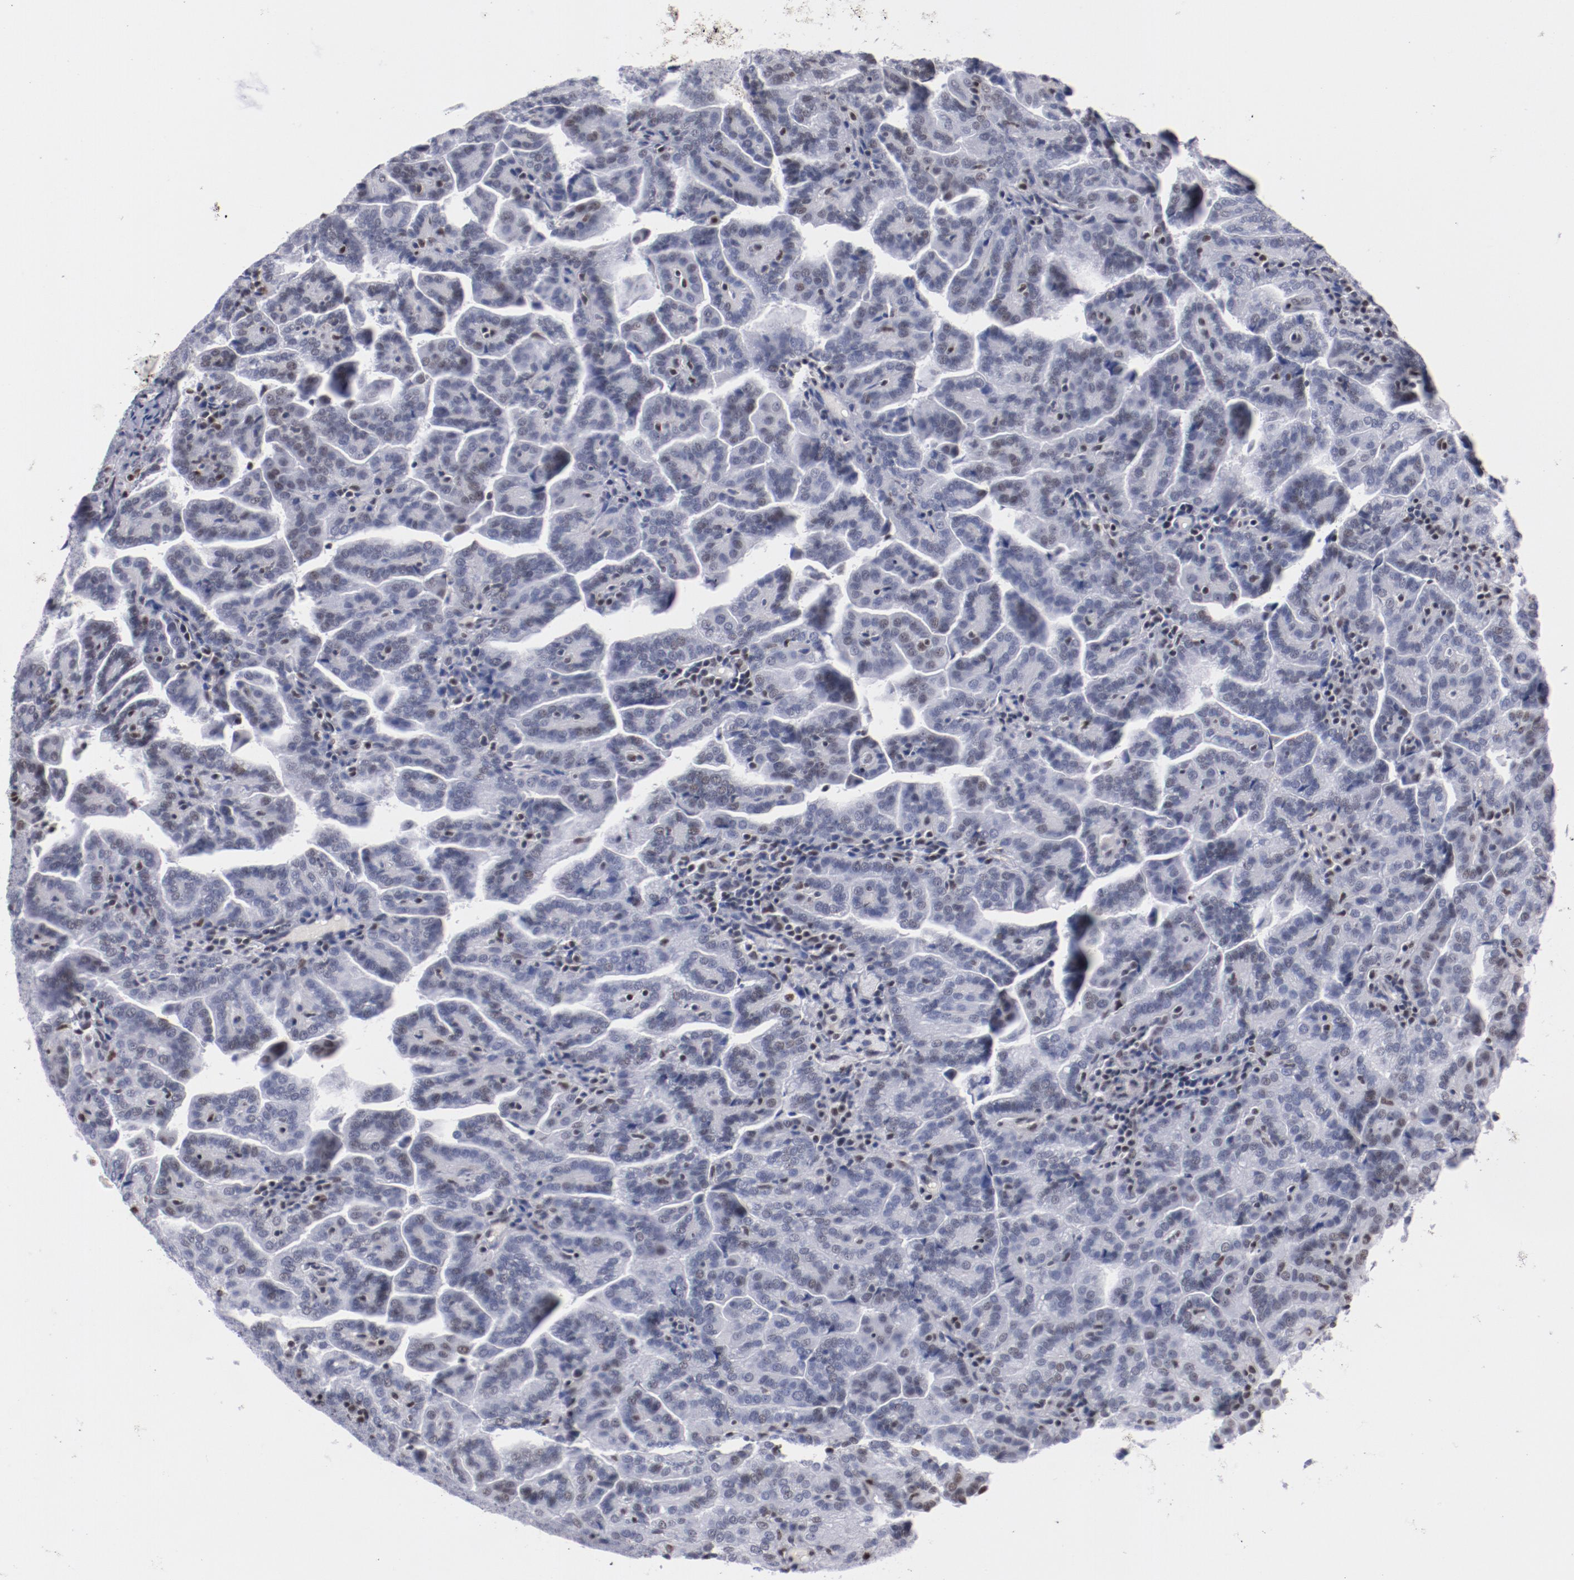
{"staining": {"intensity": "negative", "quantity": "none", "location": "none"}, "tissue": "renal cancer", "cell_type": "Tumor cells", "image_type": "cancer", "snomed": [{"axis": "morphology", "description": "Adenocarcinoma, NOS"}, {"axis": "topography", "description": "Kidney"}], "caption": "Immunohistochemistry (IHC) of renal cancer reveals no expression in tumor cells.", "gene": "IFI16", "patient": {"sex": "male", "age": 61}}